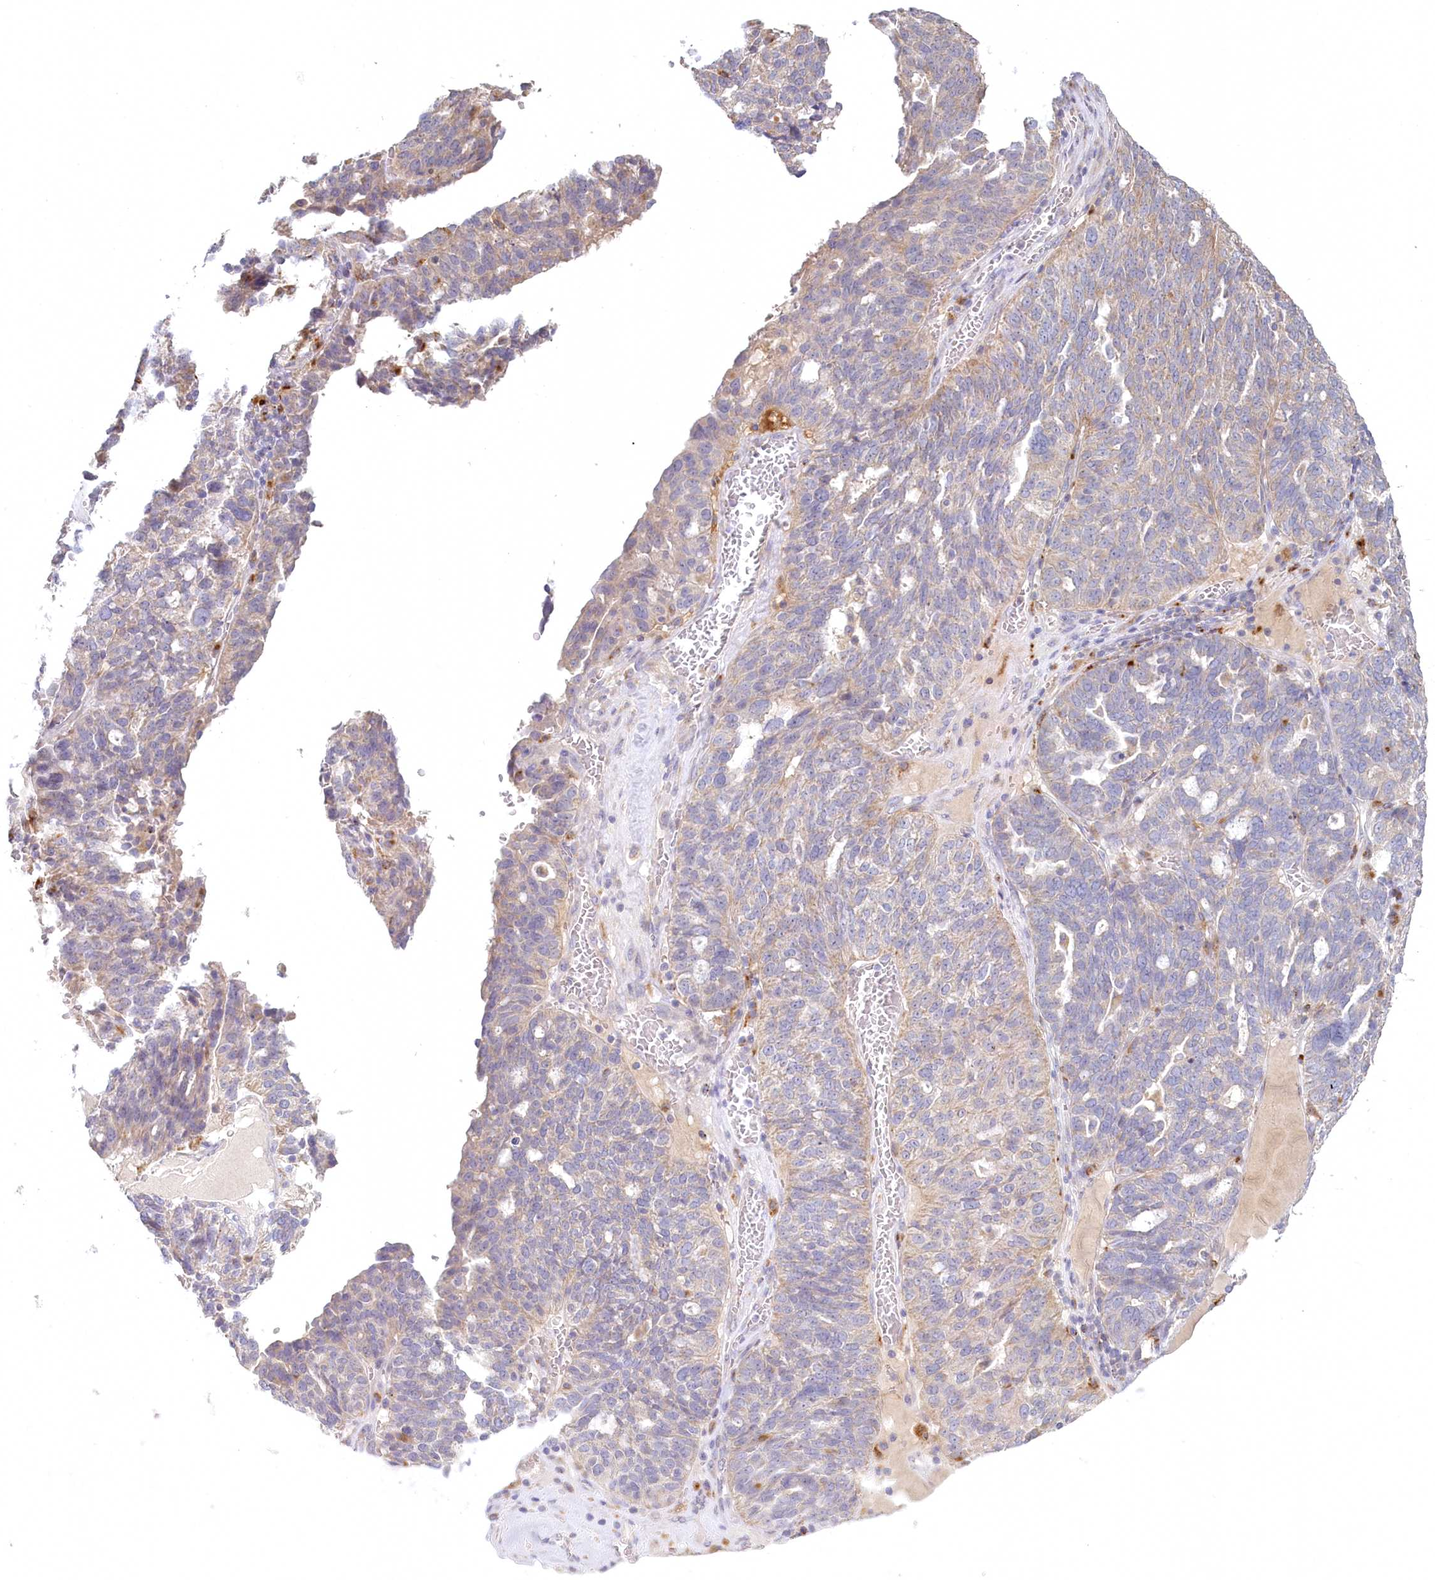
{"staining": {"intensity": "negative", "quantity": "none", "location": "none"}, "tissue": "ovarian cancer", "cell_type": "Tumor cells", "image_type": "cancer", "snomed": [{"axis": "morphology", "description": "Cystadenocarcinoma, serous, NOS"}, {"axis": "topography", "description": "Ovary"}], "caption": "Protein analysis of ovarian serous cystadenocarcinoma shows no significant staining in tumor cells.", "gene": "VSIG1", "patient": {"sex": "female", "age": 59}}